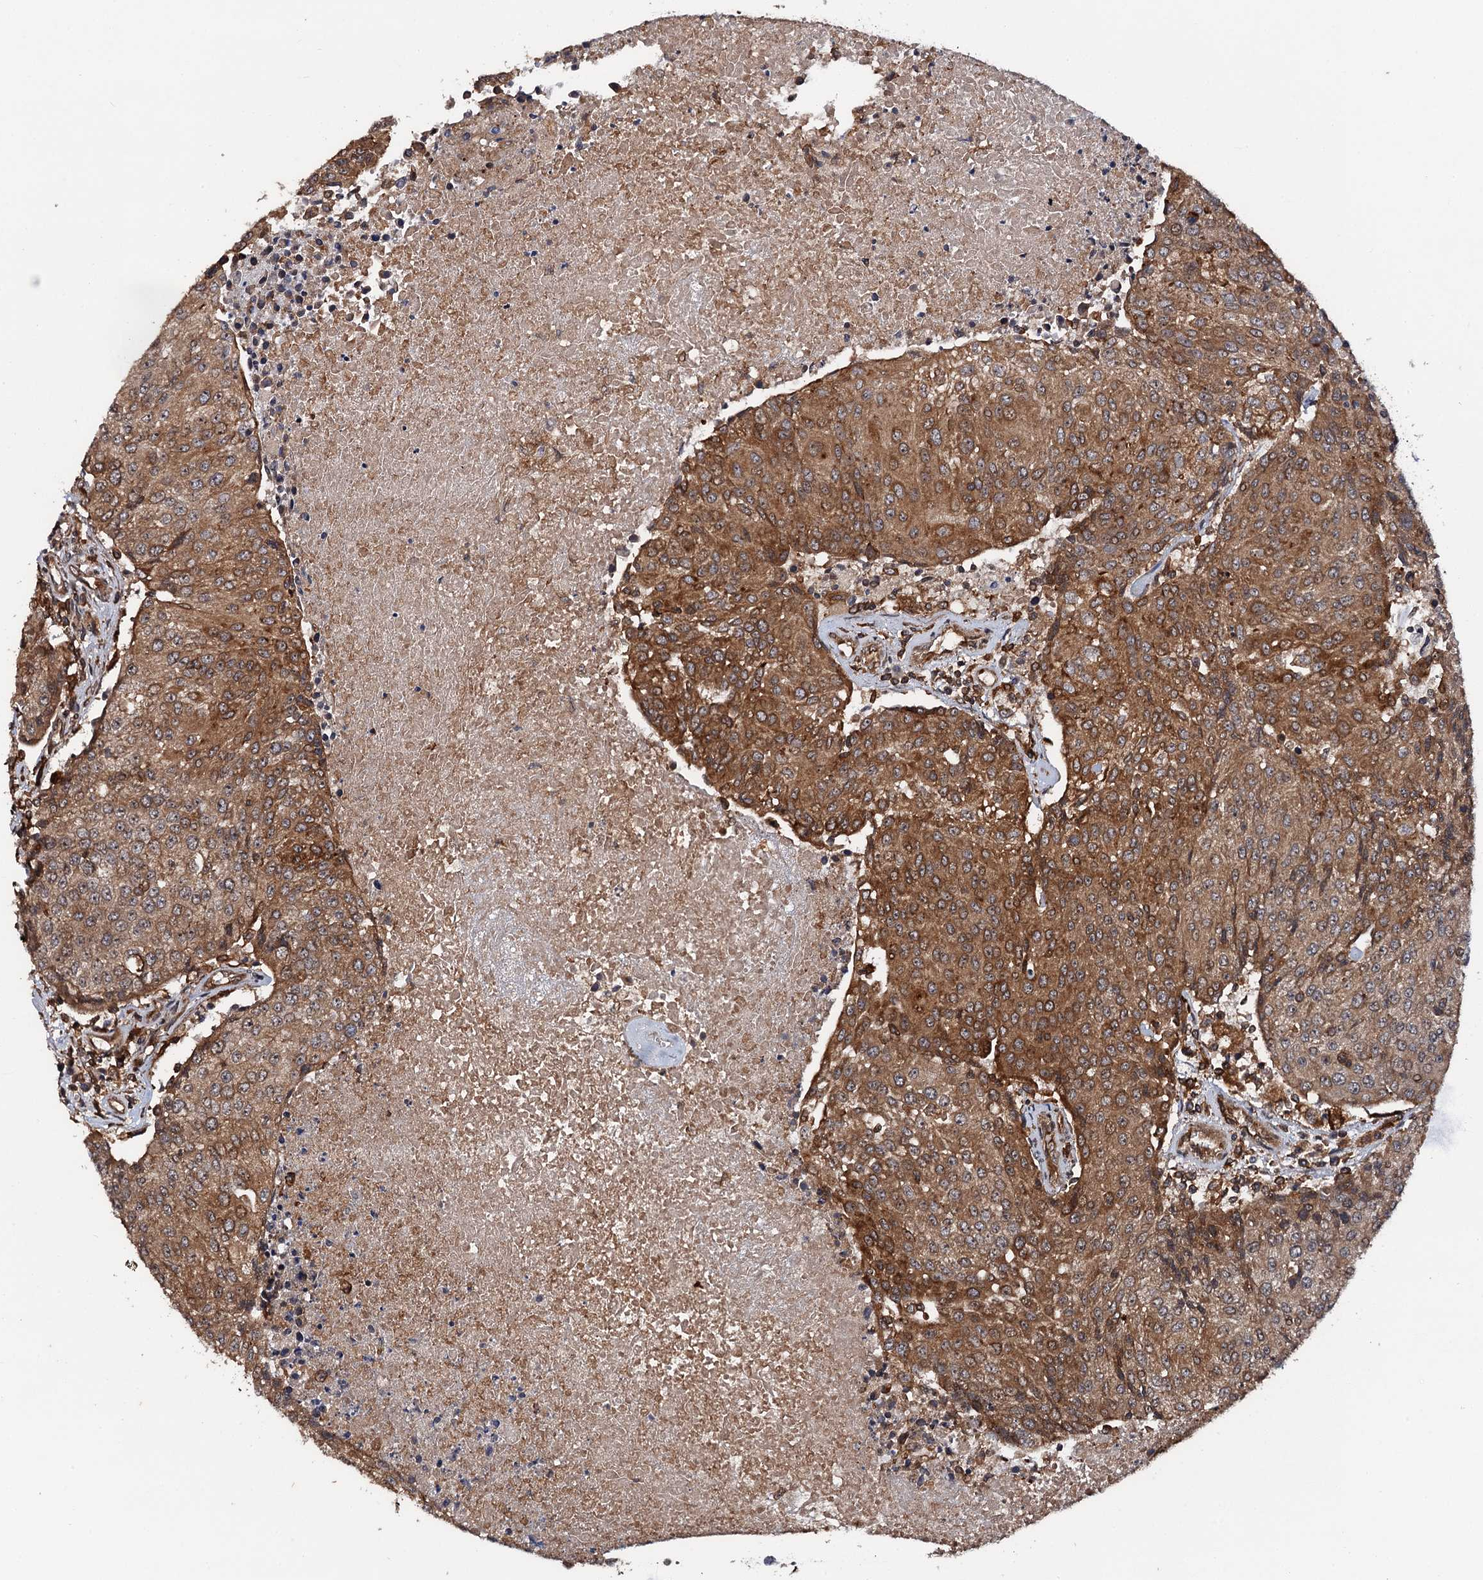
{"staining": {"intensity": "moderate", "quantity": ">75%", "location": "cytoplasmic/membranous"}, "tissue": "urothelial cancer", "cell_type": "Tumor cells", "image_type": "cancer", "snomed": [{"axis": "morphology", "description": "Urothelial carcinoma, High grade"}, {"axis": "topography", "description": "Urinary bladder"}], "caption": "A photomicrograph of high-grade urothelial carcinoma stained for a protein reveals moderate cytoplasmic/membranous brown staining in tumor cells.", "gene": "BORA", "patient": {"sex": "female", "age": 85}}